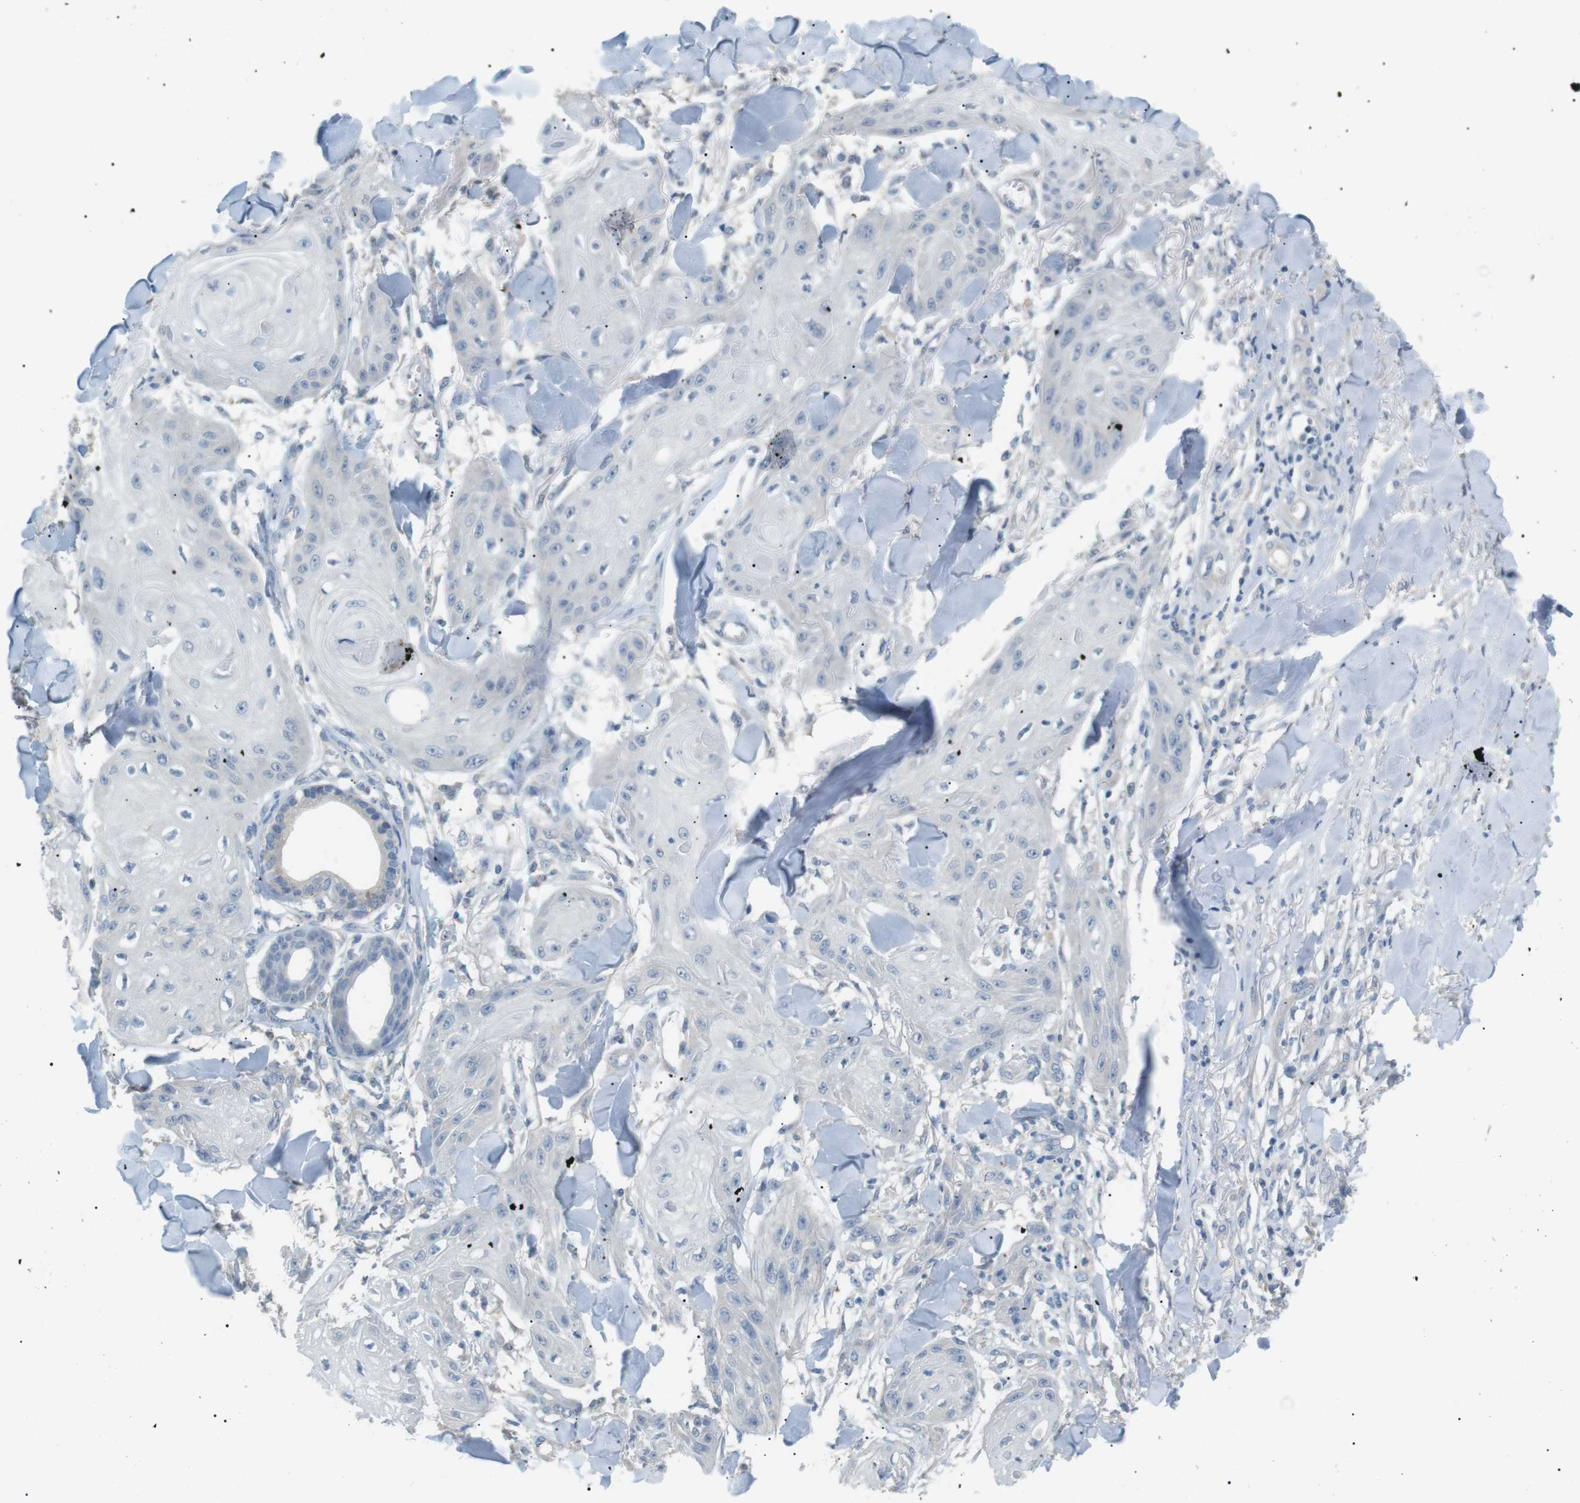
{"staining": {"intensity": "negative", "quantity": "none", "location": "none"}, "tissue": "skin cancer", "cell_type": "Tumor cells", "image_type": "cancer", "snomed": [{"axis": "morphology", "description": "Squamous cell carcinoma, NOS"}, {"axis": "topography", "description": "Skin"}], "caption": "Micrograph shows no significant protein positivity in tumor cells of skin cancer (squamous cell carcinoma).", "gene": "CDH26", "patient": {"sex": "male", "age": 74}}